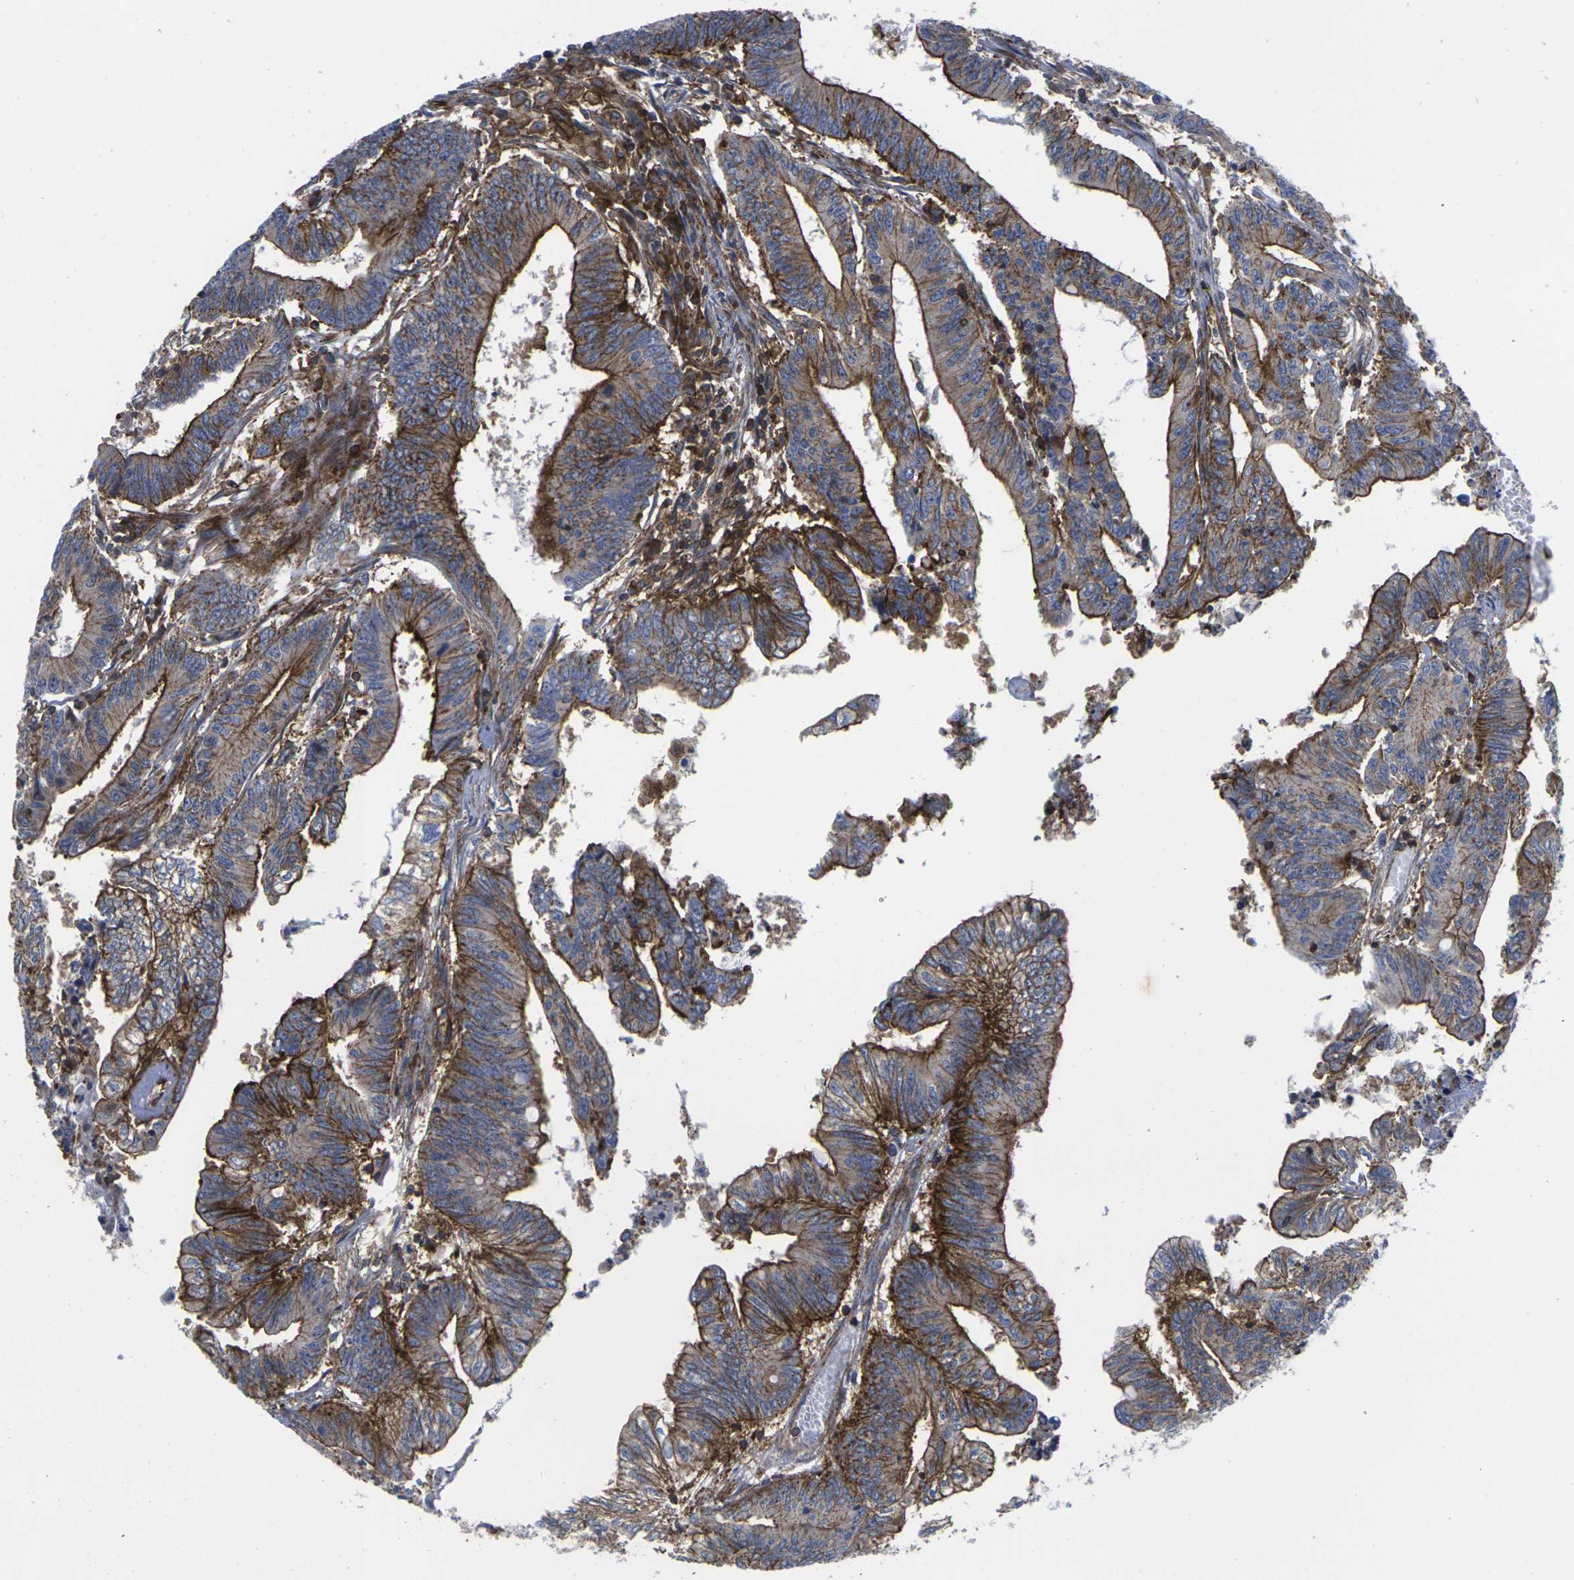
{"staining": {"intensity": "strong", "quantity": ">75%", "location": "cytoplasmic/membranous"}, "tissue": "colorectal cancer", "cell_type": "Tumor cells", "image_type": "cancer", "snomed": [{"axis": "morphology", "description": "Adenocarcinoma, NOS"}, {"axis": "topography", "description": "Colon"}], "caption": "Immunohistochemistry (IHC) staining of adenocarcinoma (colorectal), which demonstrates high levels of strong cytoplasmic/membranous staining in approximately >75% of tumor cells indicating strong cytoplasmic/membranous protein staining. The staining was performed using DAB (brown) for protein detection and nuclei were counterstained in hematoxylin (blue).", "gene": "IQGAP1", "patient": {"sex": "male", "age": 45}}